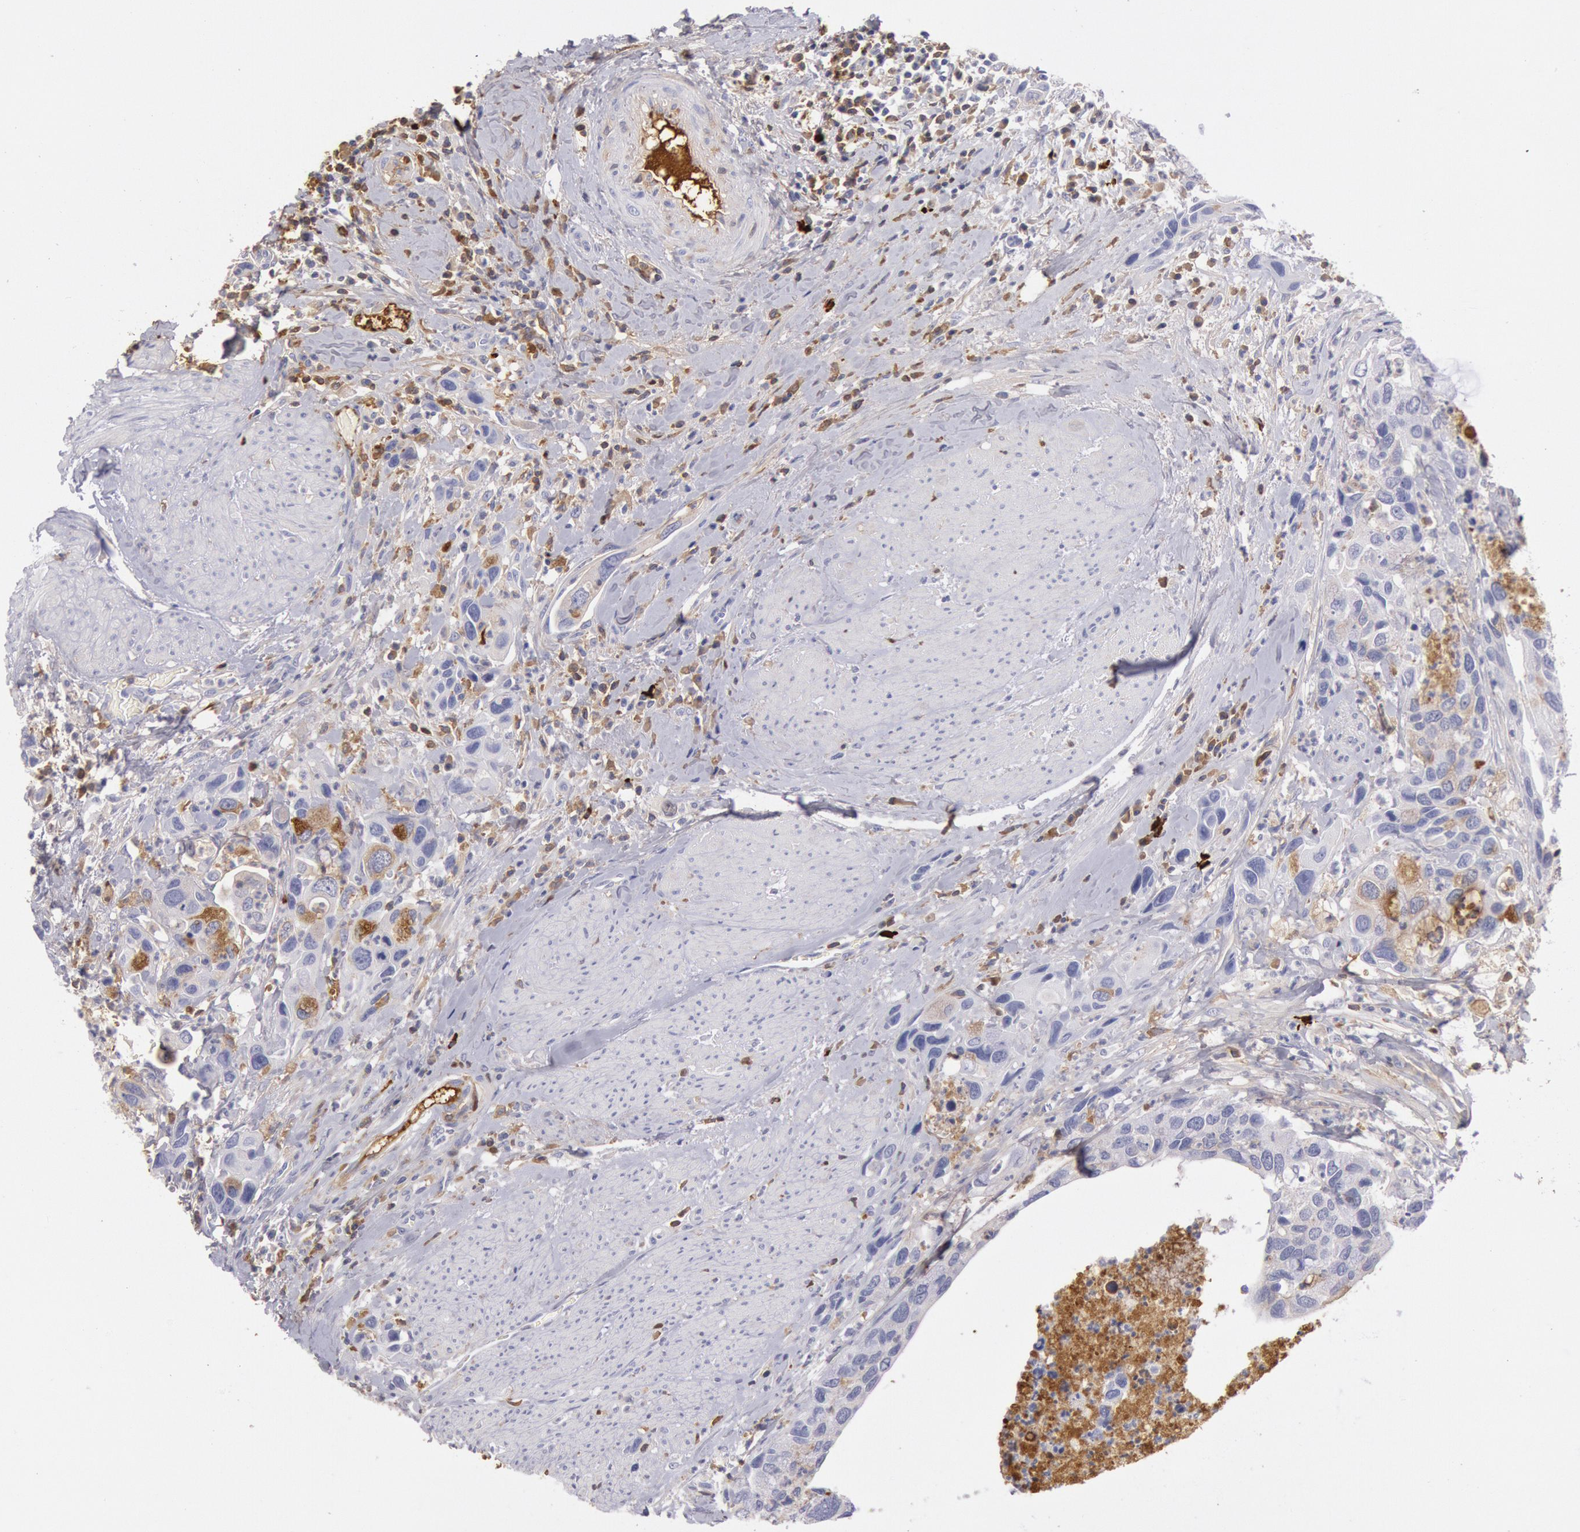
{"staining": {"intensity": "weak", "quantity": "<25%", "location": "cytoplasmic/membranous"}, "tissue": "urothelial cancer", "cell_type": "Tumor cells", "image_type": "cancer", "snomed": [{"axis": "morphology", "description": "Urothelial carcinoma, High grade"}, {"axis": "topography", "description": "Urinary bladder"}], "caption": "Urothelial cancer was stained to show a protein in brown. There is no significant staining in tumor cells.", "gene": "IGHA1", "patient": {"sex": "male", "age": 66}}